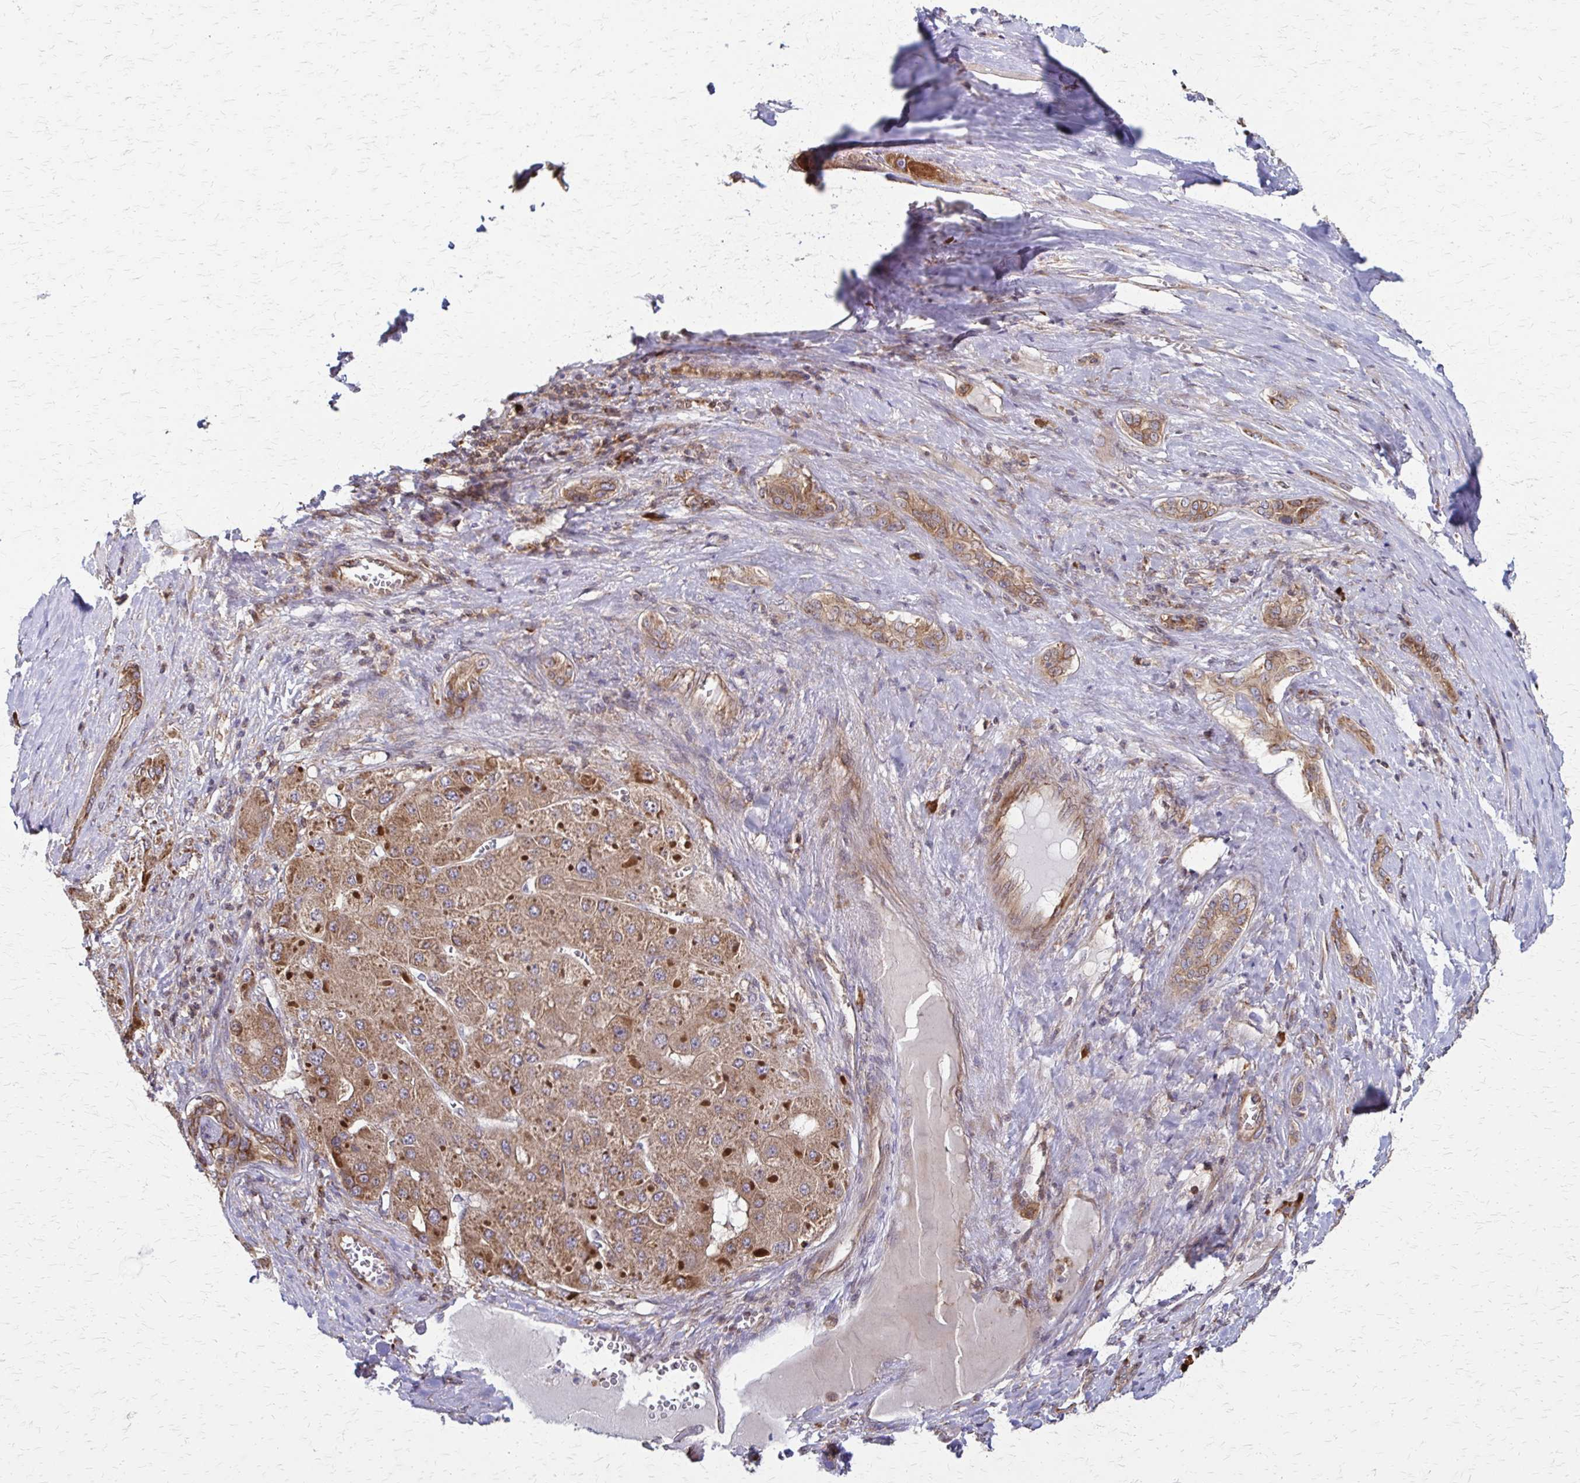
{"staining": {"intensity": "moderate", "quantity": ">75%", "location": "cytoplasmic/membranous"}, "tissue": "liver cancer", "cell_type": "Tumor cells", "image_type": "cancer", "snomed": [{"axis": "morphology", "description": "Carcinoma, Hepatocellular, NOS"}, {"axis": "topography", "description": "Liver"}], "caption": "Liver hepatocellular carcinoma was stained to show a protein in brown. There is medium levels of moderate cytoplasmic/membranous positivity in approximately >75% of tumor cells.", "gene": "EEF2", "patient": {"sex": "female", "age": 73}}